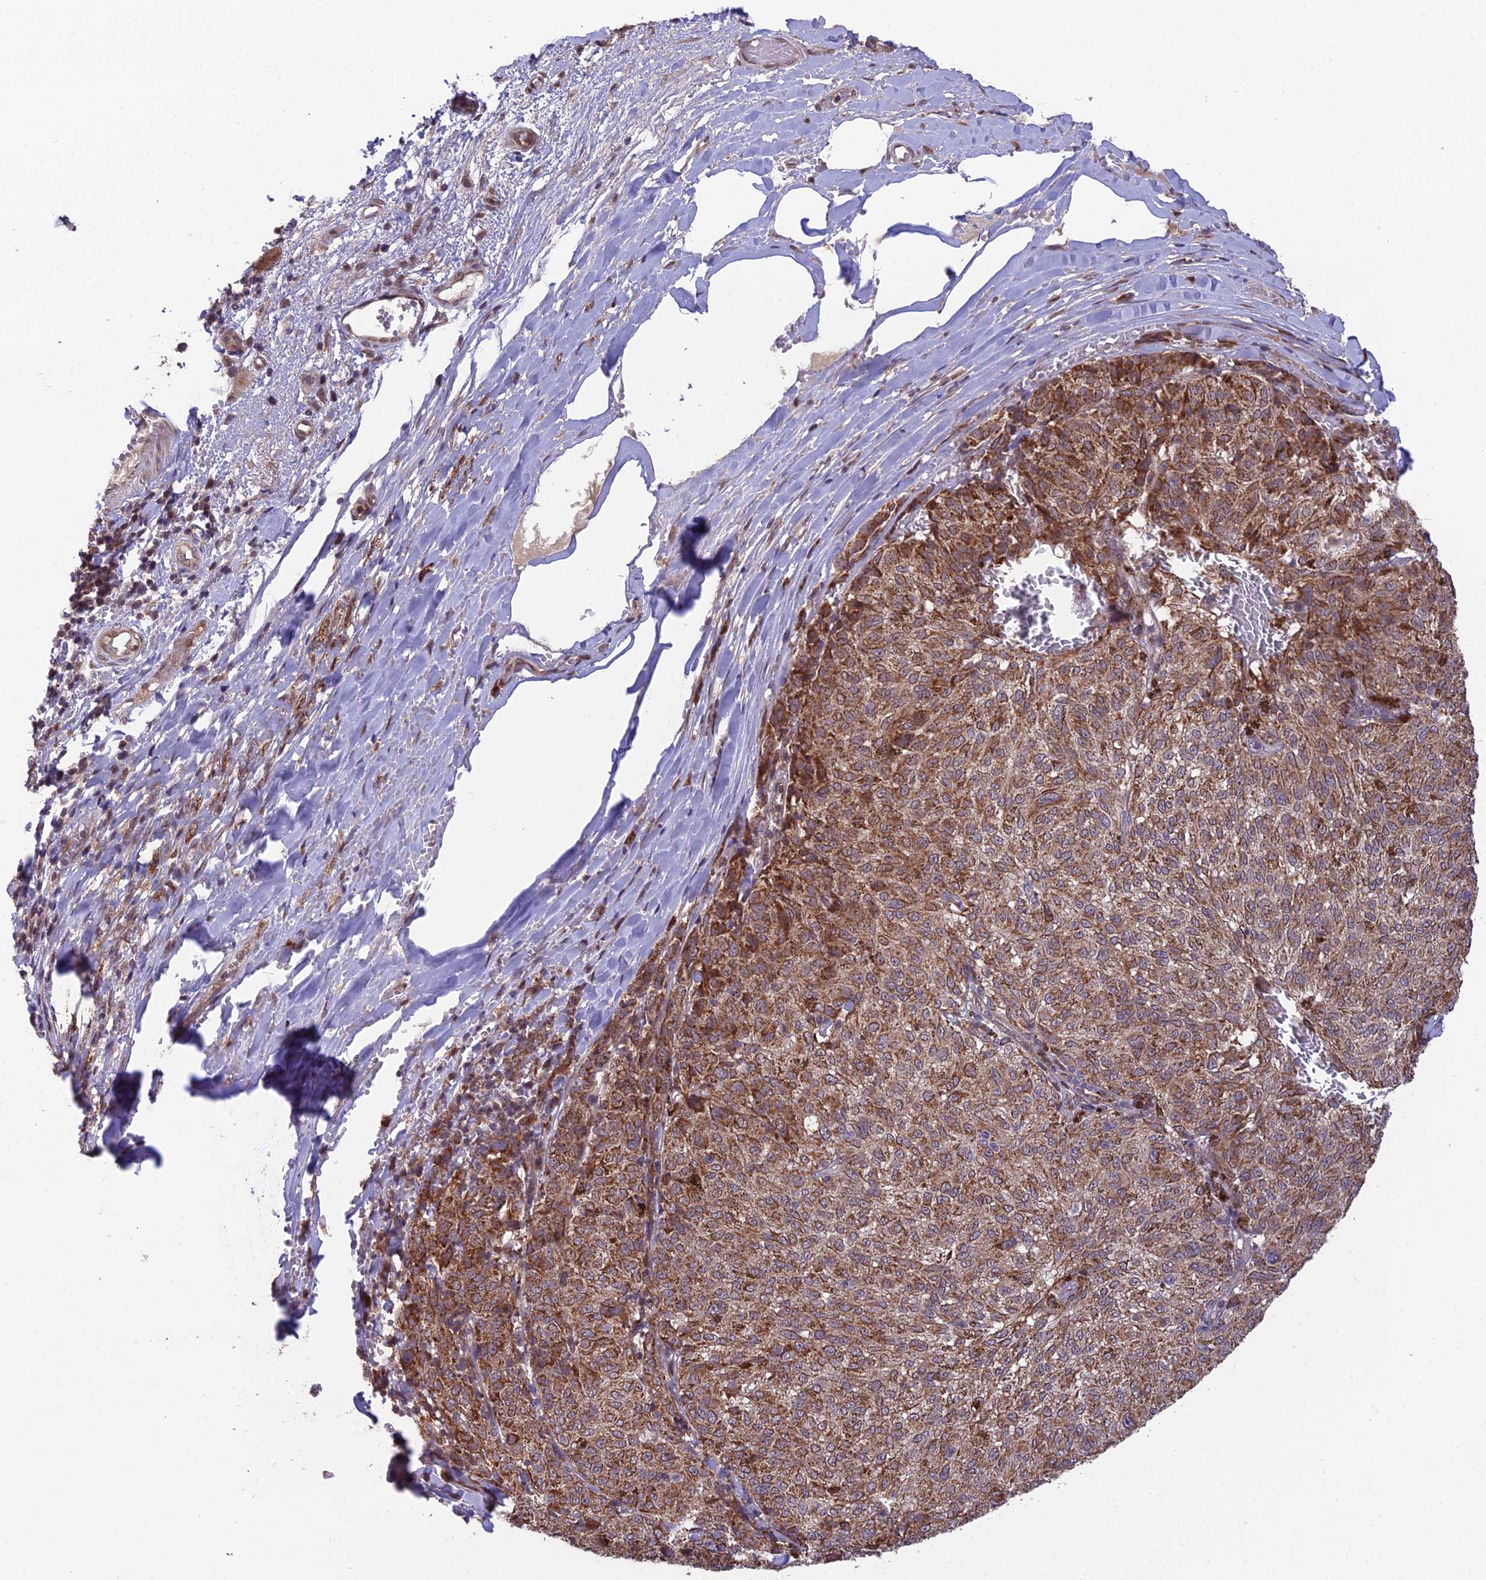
{"staining": {"intensity": "moderate", "quantity": ">75%", "location": "cytoplasmic/membranous"}, "tissue": "melanoma", "cell_type": "Tumor cells", "image_type": "cancer", "snomed": [{"axis": "morphology", "description": "Malignant melanoma, NOS"}, {"axis": "topography", "description": "Skin"}], "caption": "A medium amount of moderate cytoplasmic/membranous positivity is identified in about >75% of tumor cells in melanoma tissue.", "gene": "CYP2R1", "patient": {"sex": "female", "age": 72}}